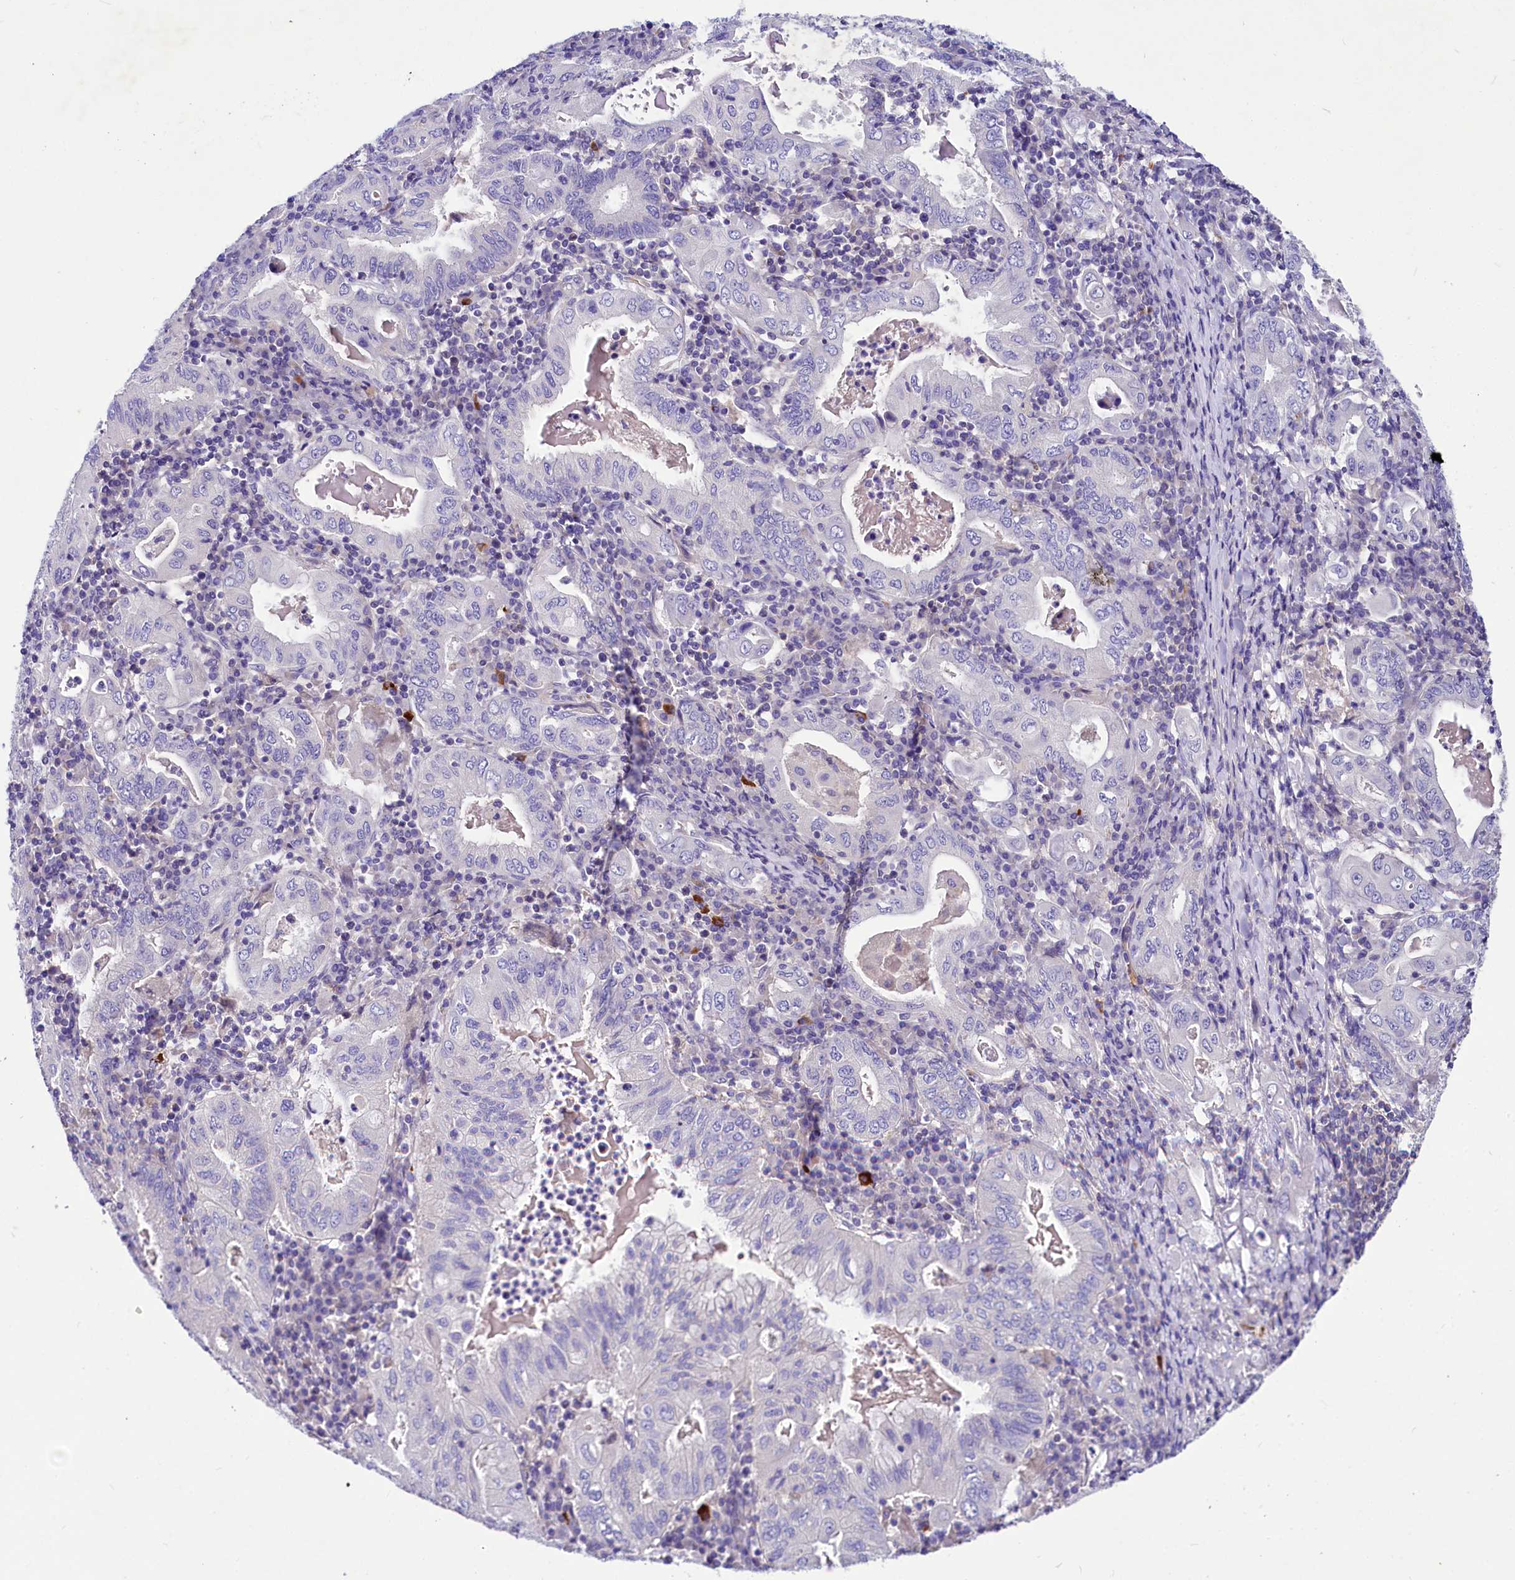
{"staining": {"intensity": "negative", "quantity": "none", "location": "none"}, "tissue": "stomach cancer", "cell_type": "Tumor cells", "image_type": "cancer", "snomed": [{"axis": "morphology", "description": "Normal tissue, NOS"}, {"axis": "morphology", "description": "Adenocarcinoma, NOS"}, {"axis": "topography", "description": "Esophagus"}, {"axis": "topography", "description": "Stomach, upper"}, {"axis": "topography", "description": "Peripheral nerve tissue"}], "caption": "Stomach cancer stained for a protein using immunohistochemistry reveals no staining tumor cells.", "gene": "ABHD5", "patient": {"sex": "male", "age": 62}}